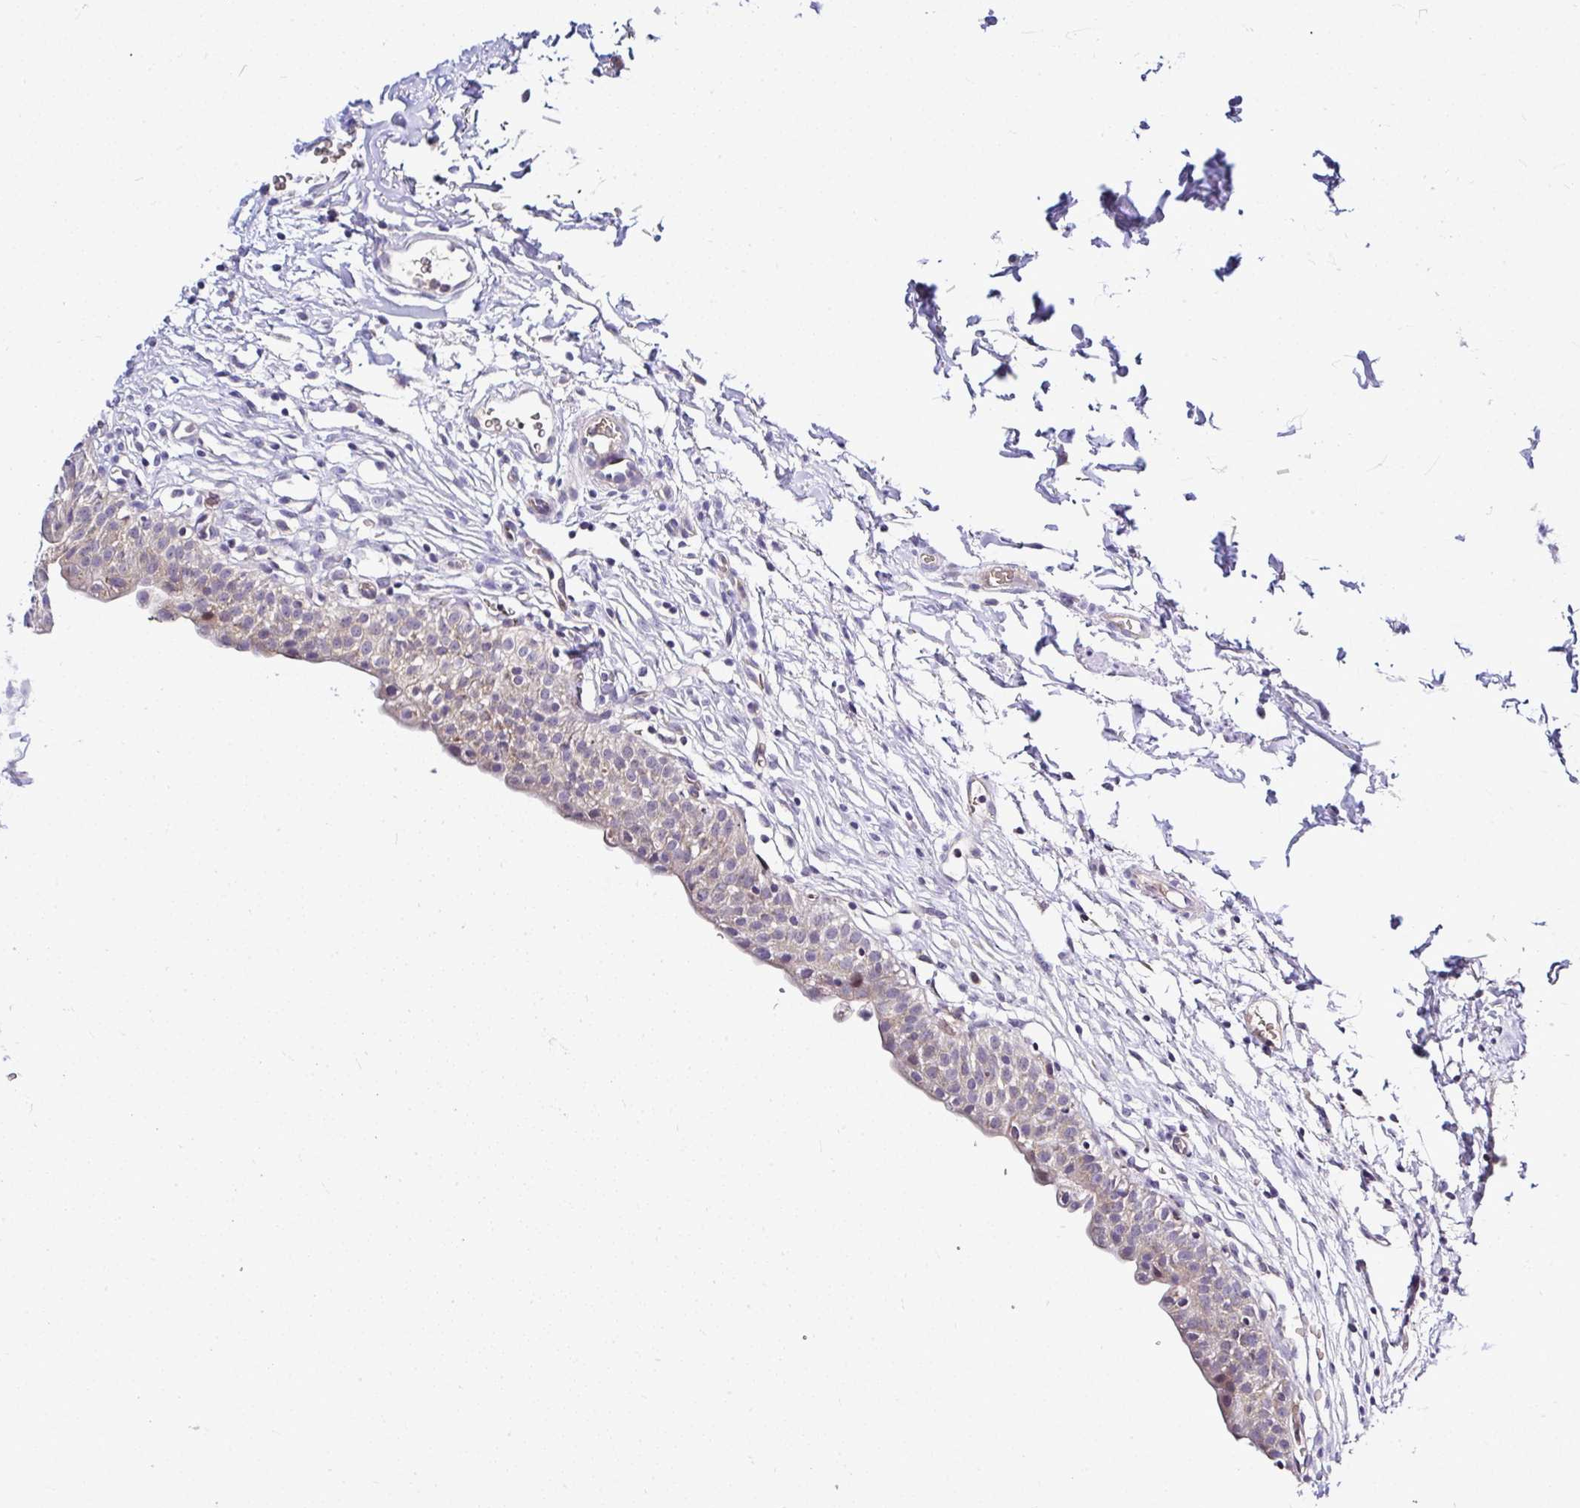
{"staining": {"intensity": "weak", "quantity": "25%-75%", "location": "cytoplasmic/membranous"}, "tissue": "urinary bladder", "cell_type": "Urothelial cells", "image_type": "normal", "snomed": [{"axis": "morphology", "description": "Normal tissue, NOS"}, {"axis": "topography", "description": "Urinary bladder"}, {"axis": "topography", "description": "Peripheral nerve tissue"}], "caption": "Weak cytoplasmic/membranous expression for a protein is identified in about 25%-75% of urothelial cells of benign urinary bladder using immunohistochemistry.", "gene": "DEPDC5", "patient": {"sex": "male", "age": 55}}